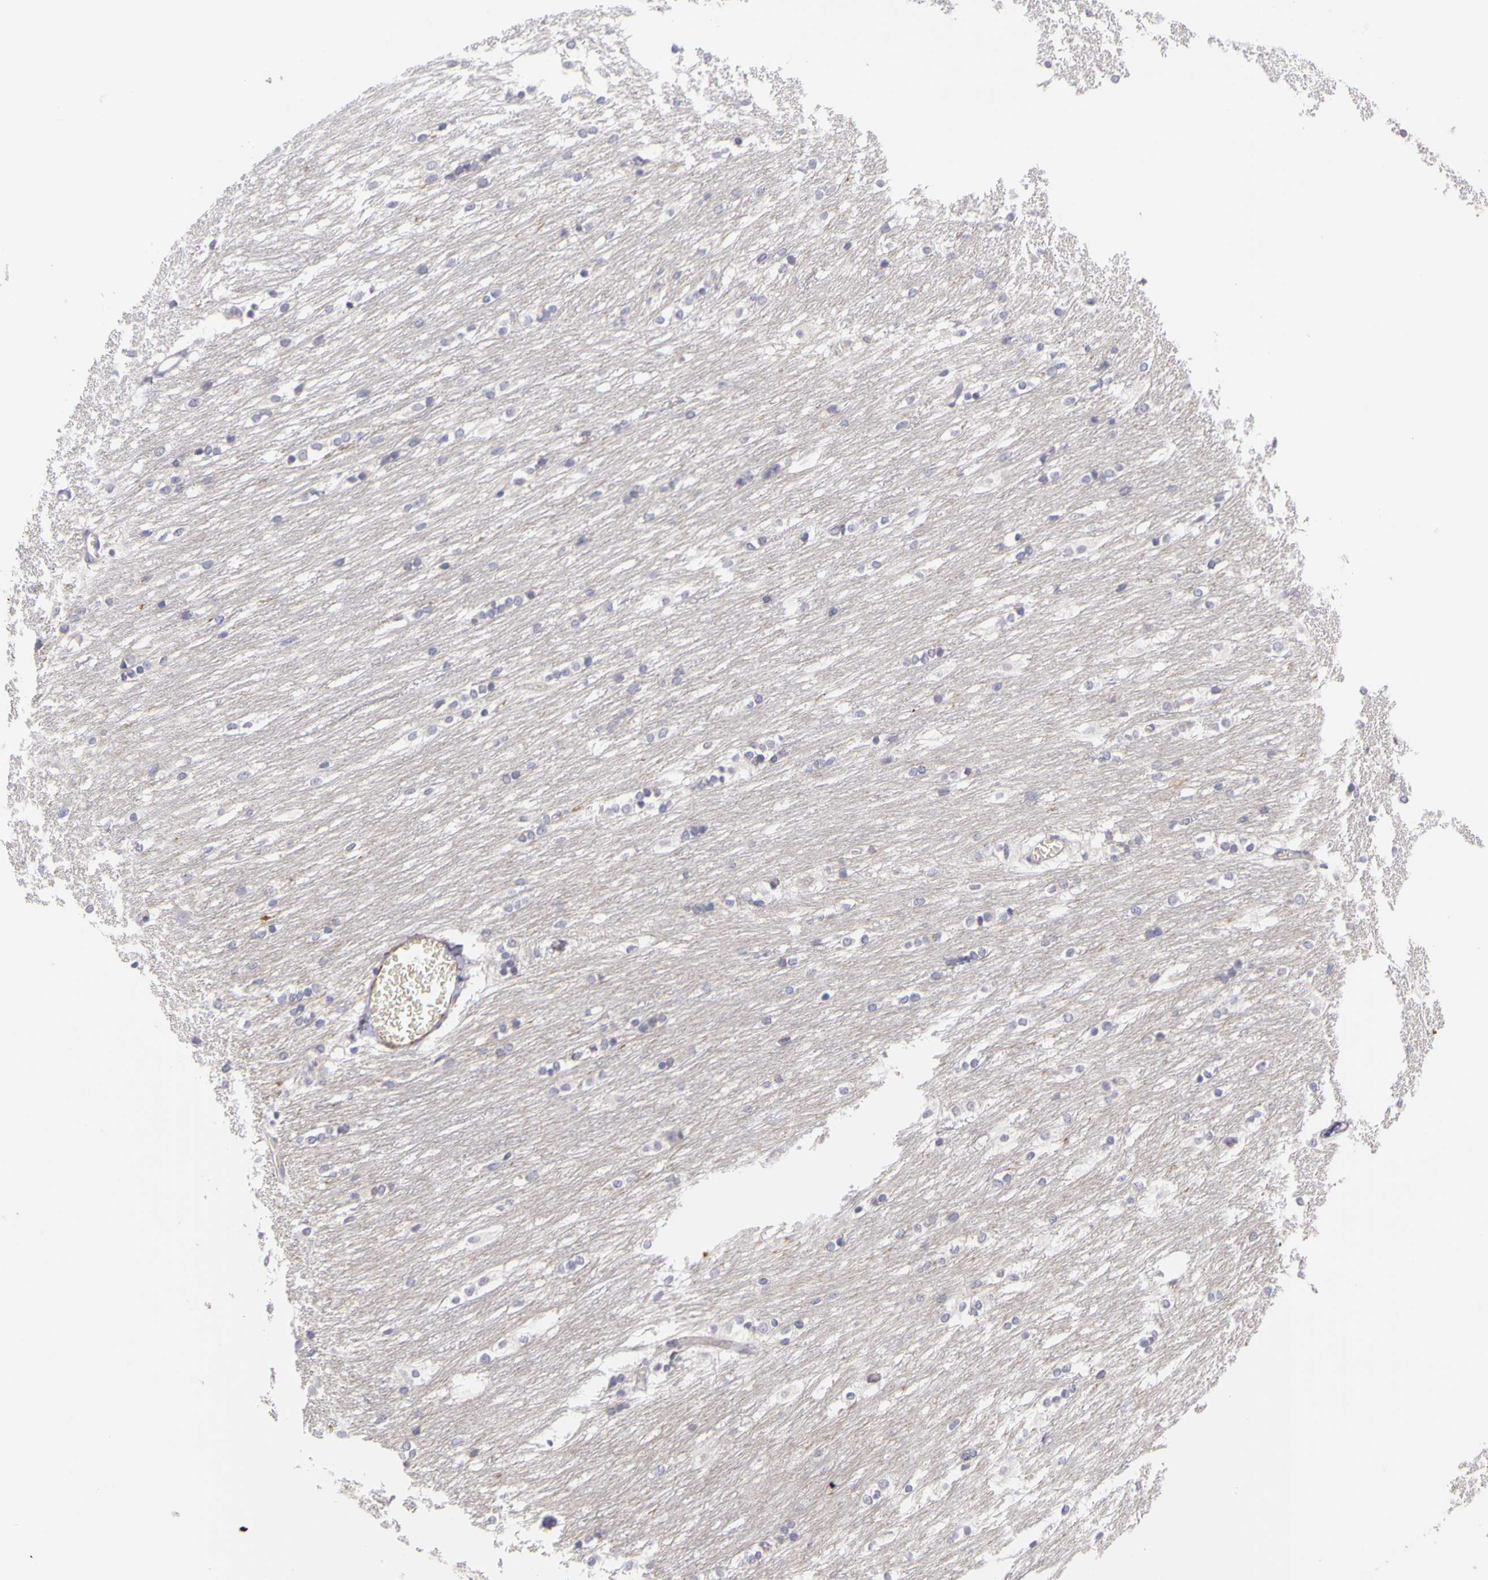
{"staining": {"intensity": "negative", "quantity": "none", "location": "none"}, "tissue": "caudate", "cell_type": "Glial cells", "image_type": "normal", "snomed": [{"axis": "morphology", "description": "Normal tissue, NOS"}, {"axis": "topography", "description": "Lateral ventricle wall"}], "caption": "Glial cells show no significant staining in unremarkable caudate. (DAB immunohistochemistry with hematoxylin counter stain).", "gene": "CNTN2", "patient": {"sex": "female", "age": 19}}